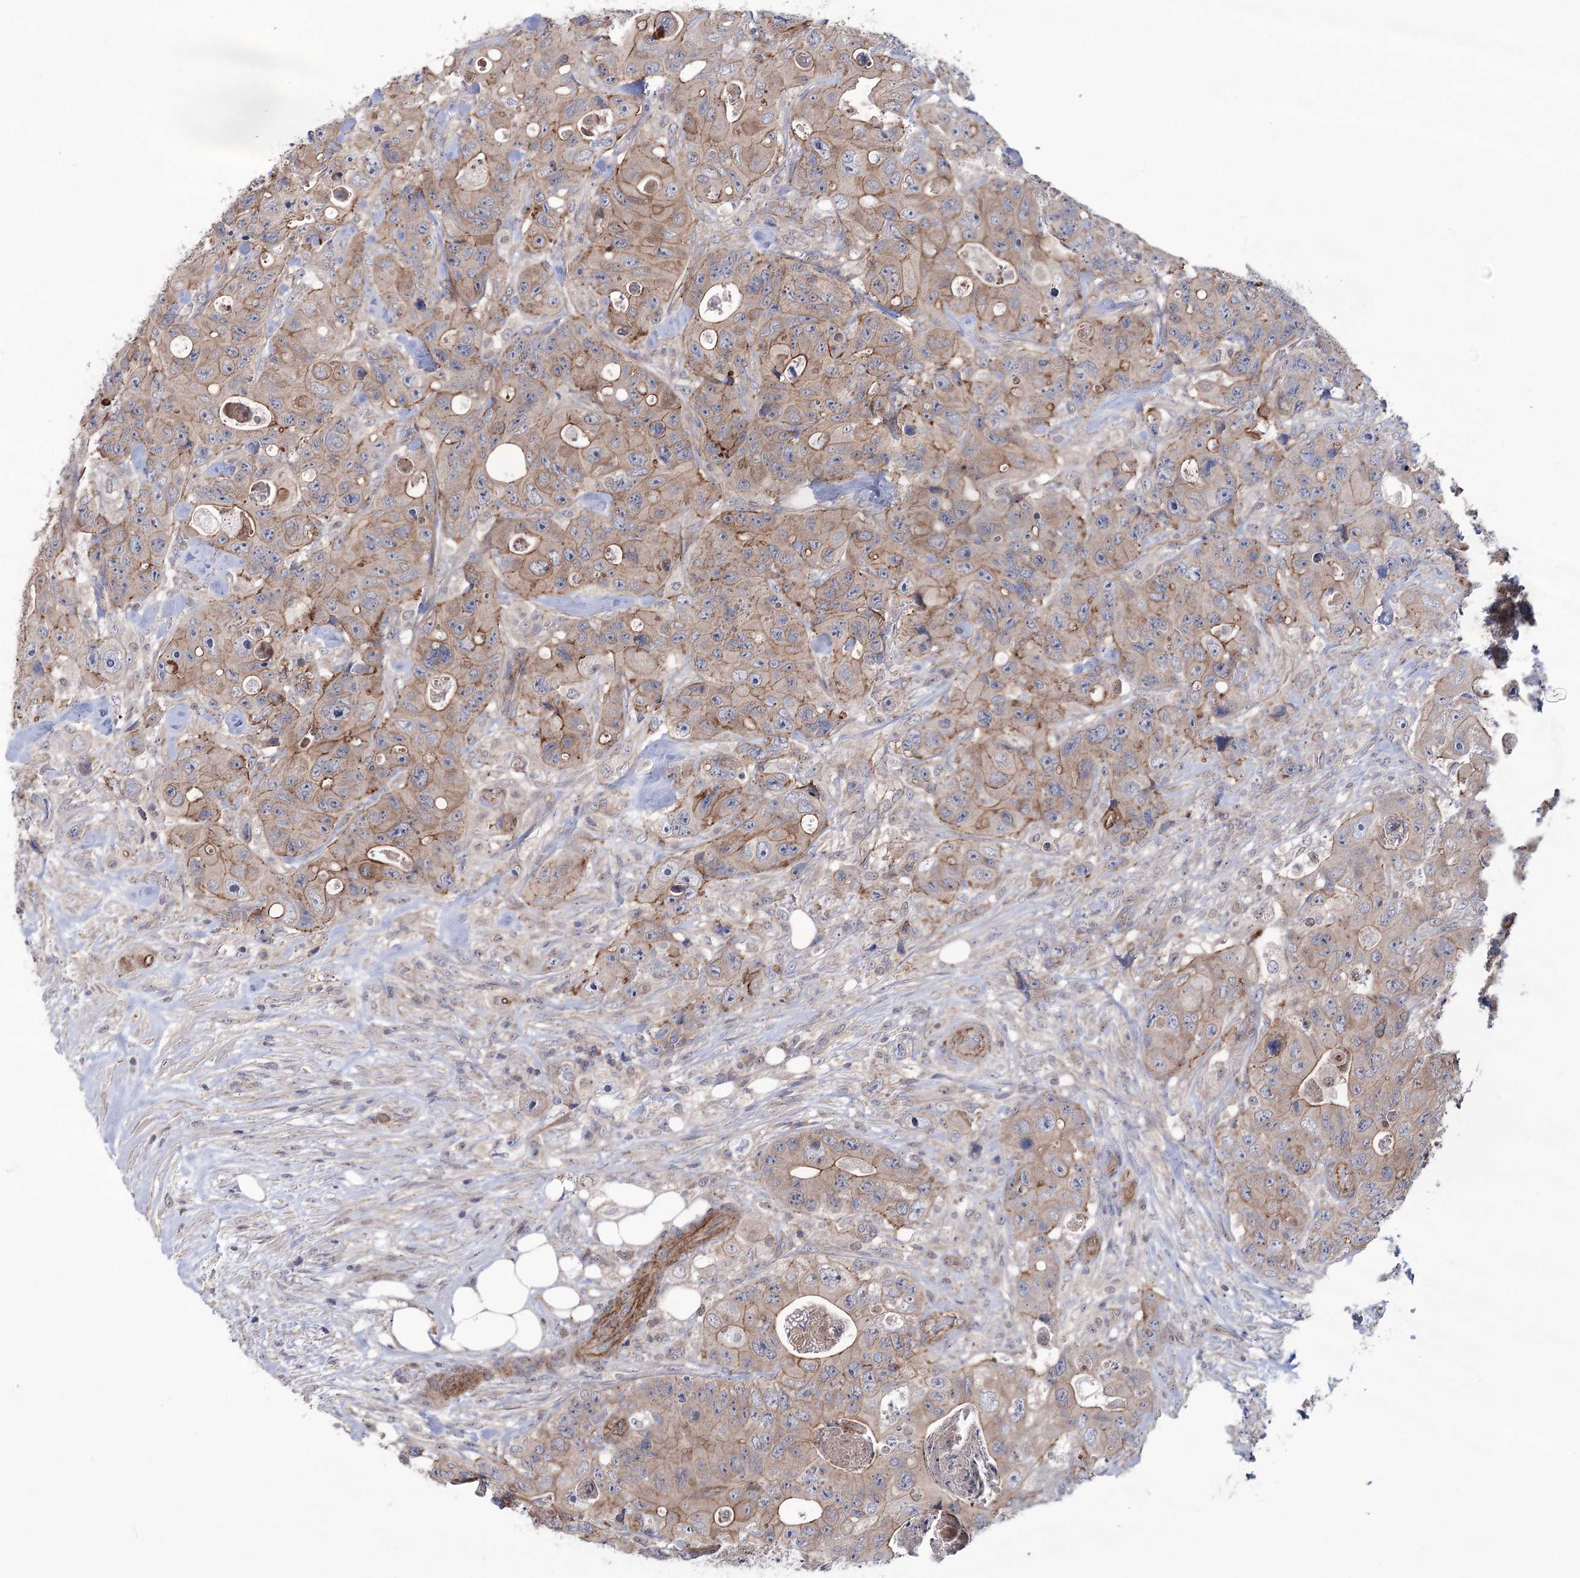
{"staining": {"intensity": "weak", "quantity": ">75%", "location": "cytoplasmic/membranous"}, "tissue": "colorectal cancer", "cell_type": "Tumor cells", "image_type": "cancer", "snomed": [{"axis": "morphology", "description": "Adenocarcinoma, NOS"}, {"axis": "topography", "description": "Colon"}], "caption": "Brown immunohistochemical staining in colorectal adenocarcinoma reveals weak cytoplasmic/membranous expression in about >75% of tumor cells. Ihc stains the protein in brown and the nuclei are stained blue.", "gene": "TRIM71", "patient": {"sex": "female", "age": 46}}